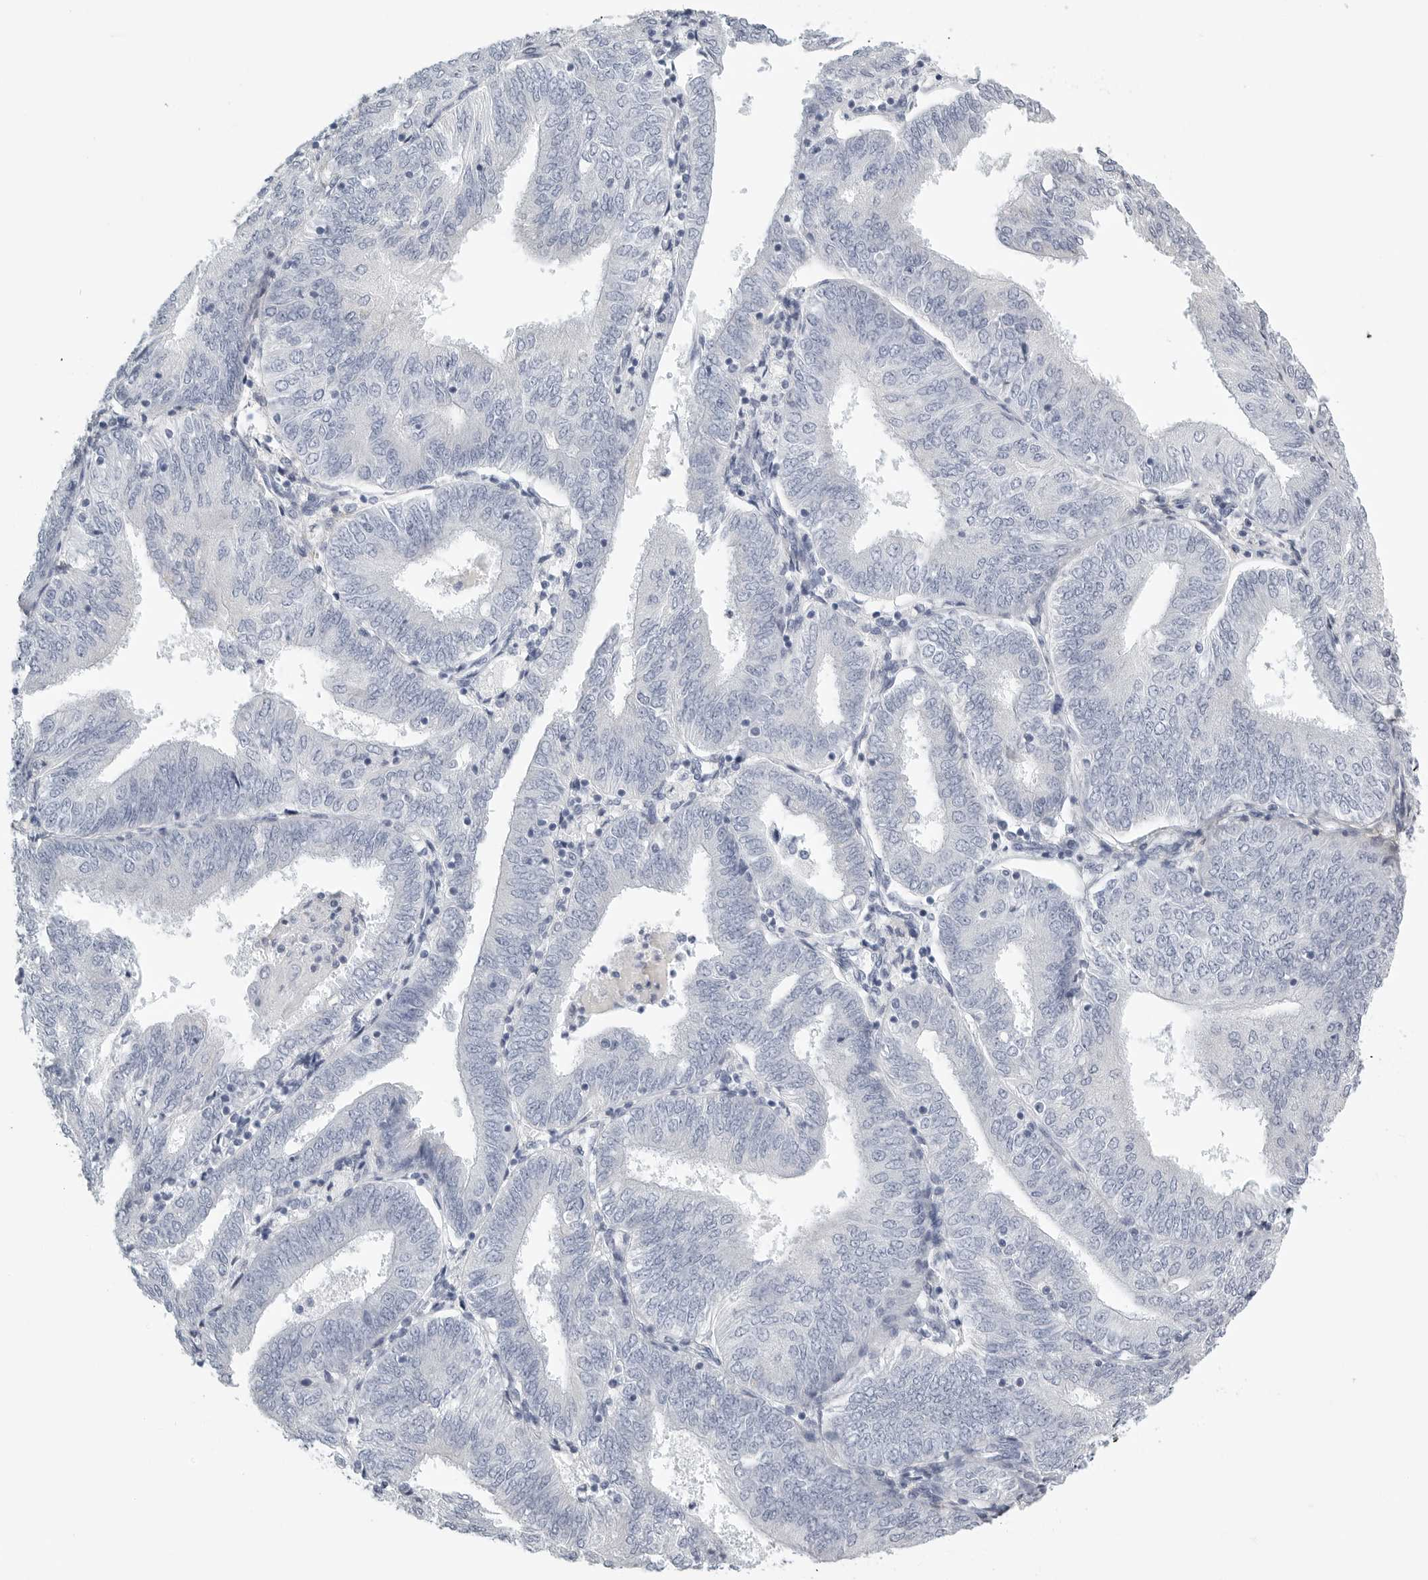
{"staining": {"intensity": "negative", "quantity": "none", "location": "none"}, "tissue": "endometrial cancer", "cell_type": "Tumor cells", "image_type": "cancer", "snomed": [{"axis": "morphology", "description": "Adenocarcinoma, NOS"}, {"axis": "topography", "description": "Endometrium"}], "caption": "A high-resolution image shows immunohistochemistry (IHC) staining of endometrial adenocarcinoma, which shows no significant positivity in tumor cells. (DAB (3,3'-diaminobenzidine) immunohistochemistry (IHC), high magnification).", "gene": "TNR", "patient": {"sex": "female", "age": 58}}